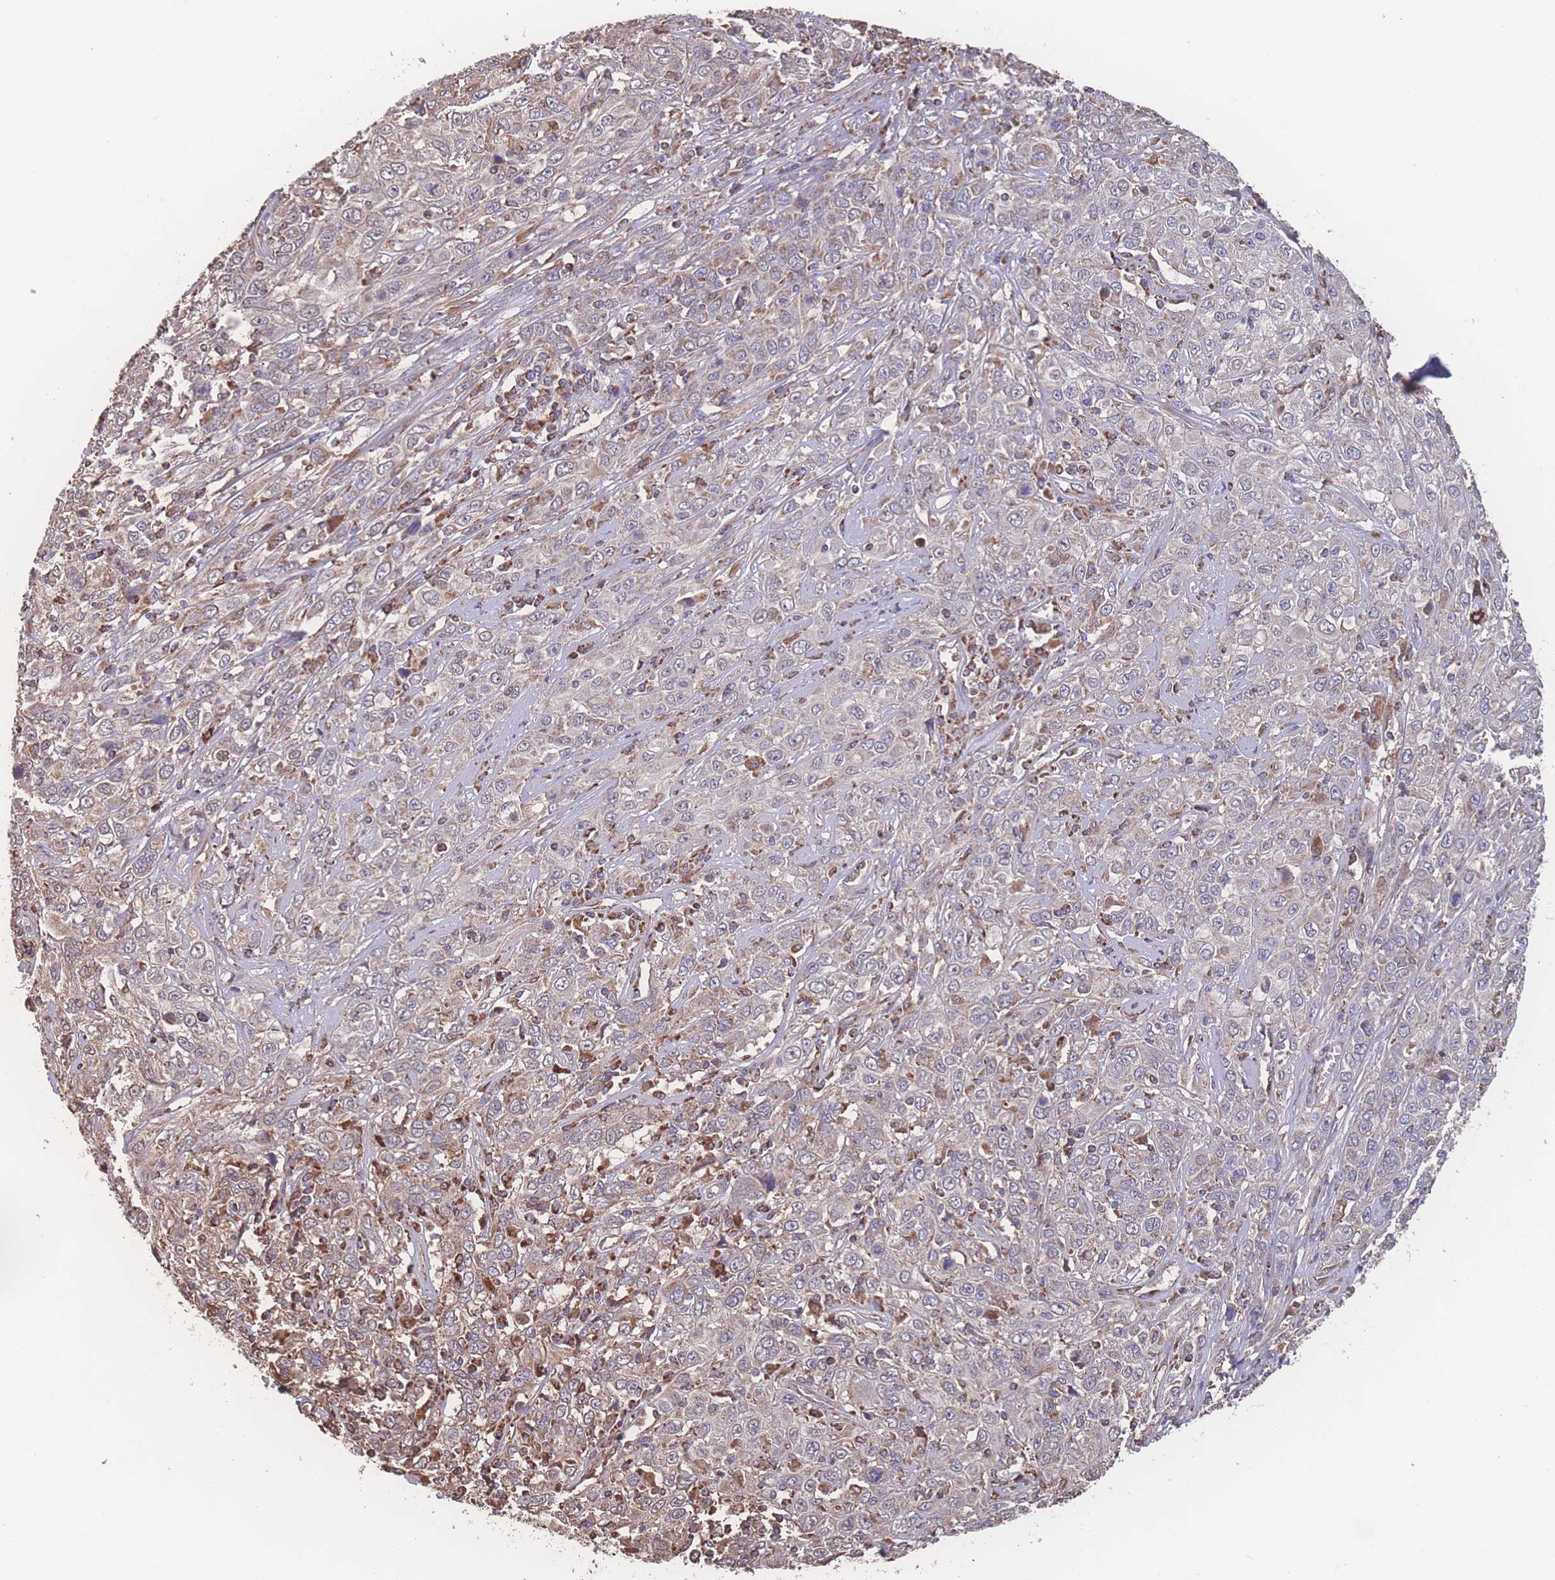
{"staining": {"intensity": "moderate", "quantity": "<25%", "location": "cytoplasmic/membranous"}, "tissue": "cervical cancer", "cell_type": "Tumor cells", "image_type": "cancer", "snomed": [{"axis": "morphology", "description": "Squamous cell carcinoma, NOS"}, {"axis": "topography", "description": "Cervix"}], "caption": "Human squamous cell carcinoma (cervical) stained with a protein marker demonstrates moderate staining in tumor cells.", "gene": "SGSM3", "patient": {"sex": "female", "age": 46}}